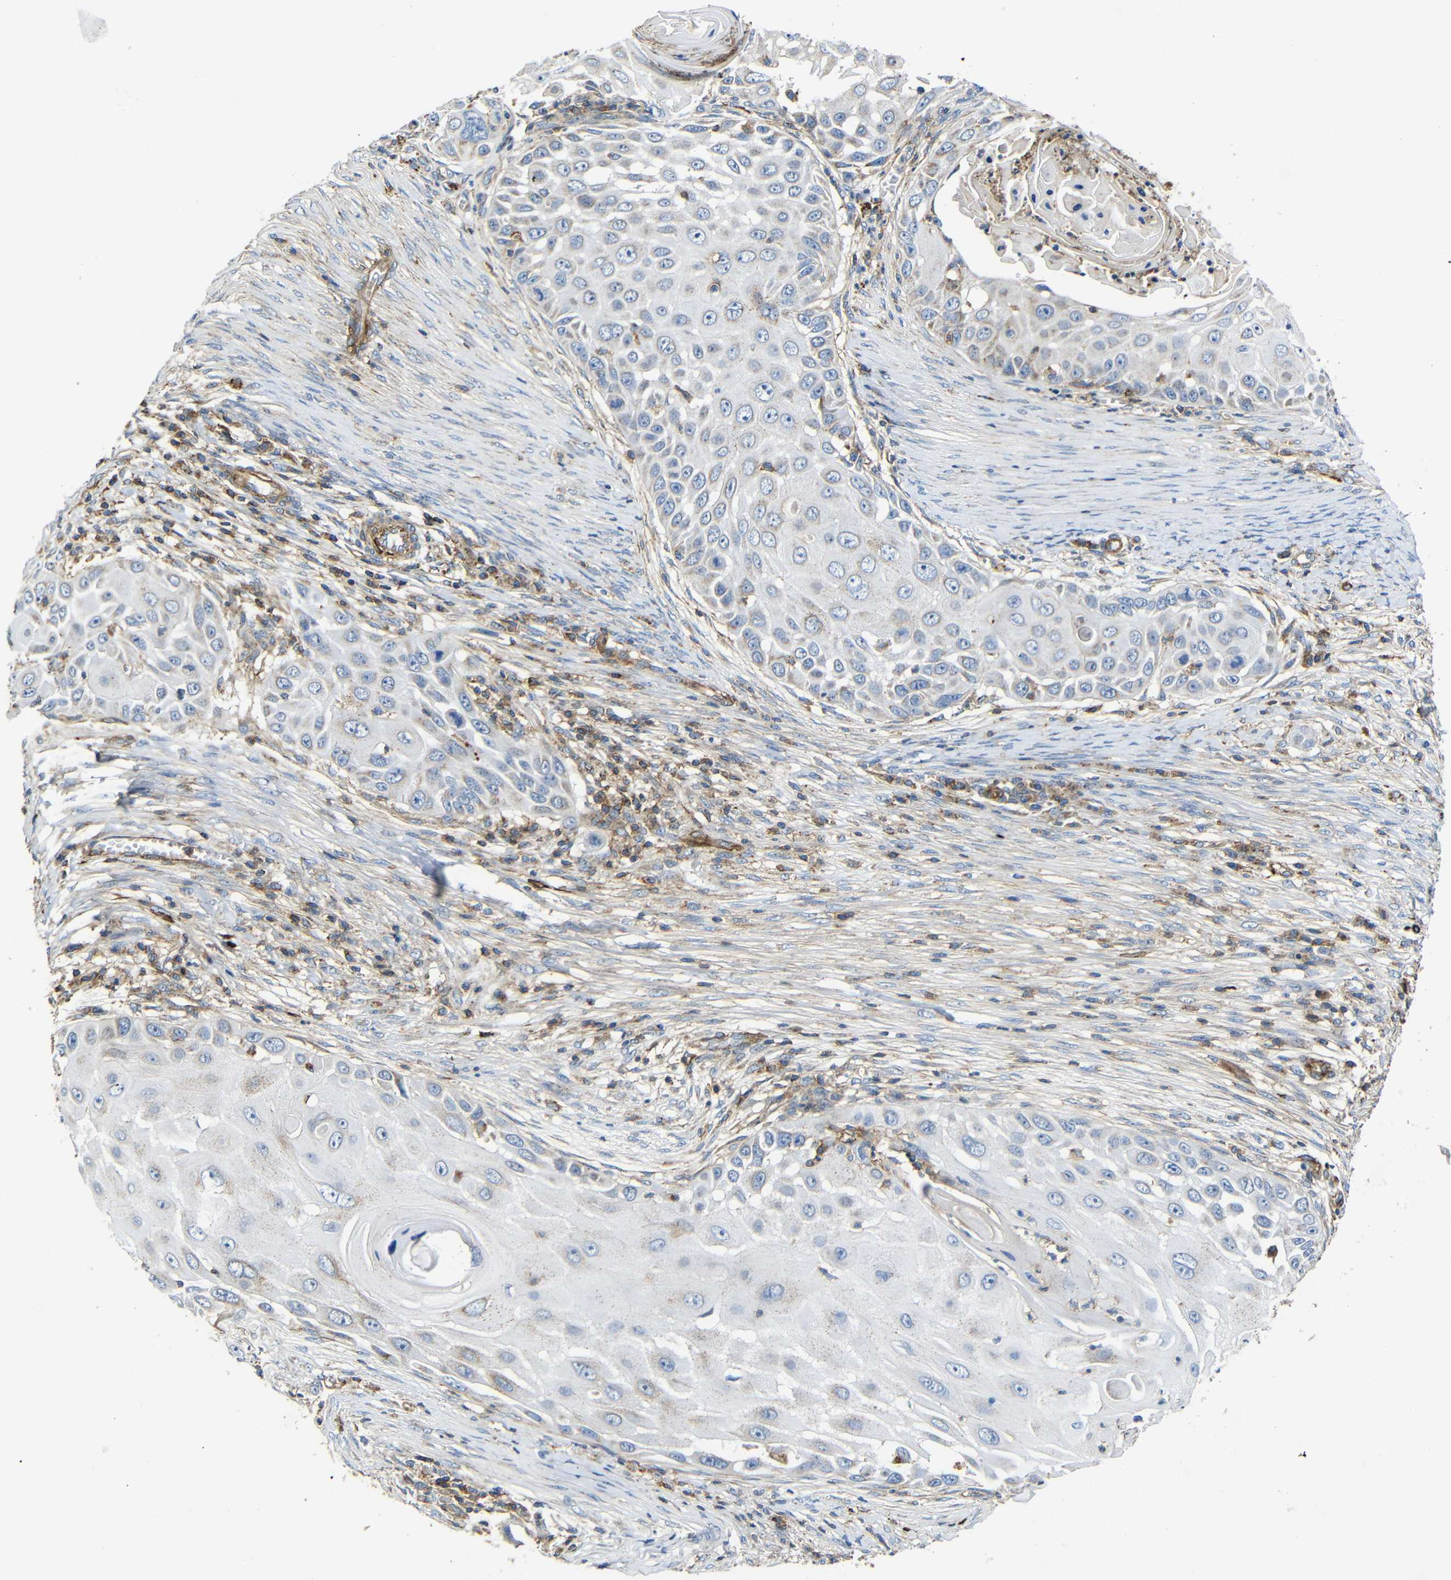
{"staining": {"intensity": "negative", "quantity": "none", "location": "none"}, "tissue": "skin cancer", "cell_type": "Tumor cells", "image_type": "cancer", "snomed": [{"axis": "morphology", "description": "Squamous cell carcinoma, NOS"}, {"axis": "topography", "description": "Skin"}], "caption": "The image demonstrates no significant staining in tumor cells of skin cancer (squamous cell carcinoma).", "gene": "IGSF10", "patient": {"sex": "female", "age": 44}}